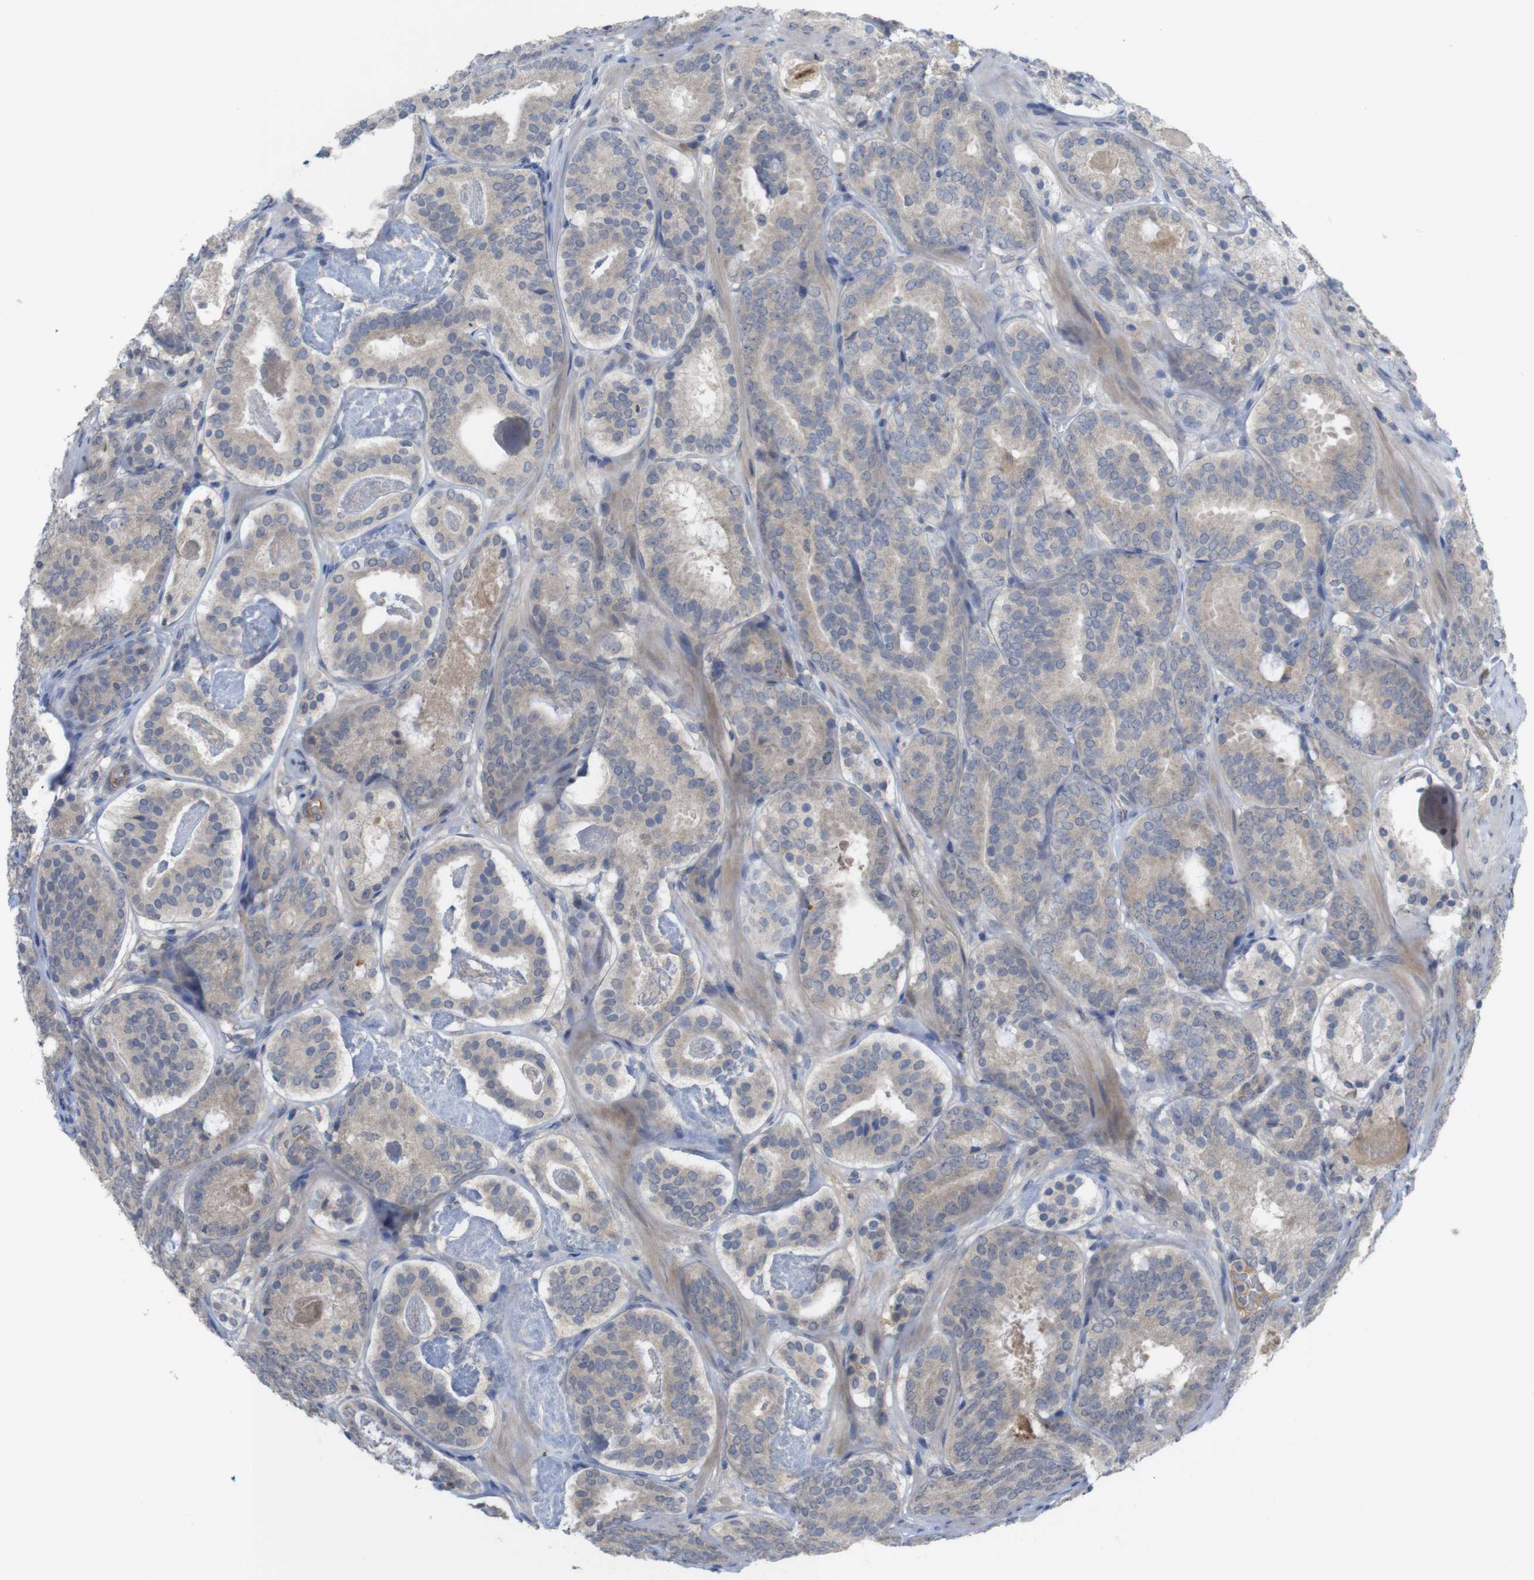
{"staining": {"intensity": "weak", "quantity": ">75%", "location": "cytoplasmic/membranous"}, "tissue": "prostate cancer", "cell_type": "Tumor cells", "image_type": "cancer", "snomed": [{"axis": "morphology", "description": "Adenocarcinoma, Low grade"}, {"axis": "topography", "description": "Prostate"}], "caption": "Human prostate cancer stained with a brown dye exhibits weak cytoplasmic/membranous positive expression in approximately >75% of tumor cells.", "gene": "BCAR3", "patient": {"sex": "male", "age": 69}}